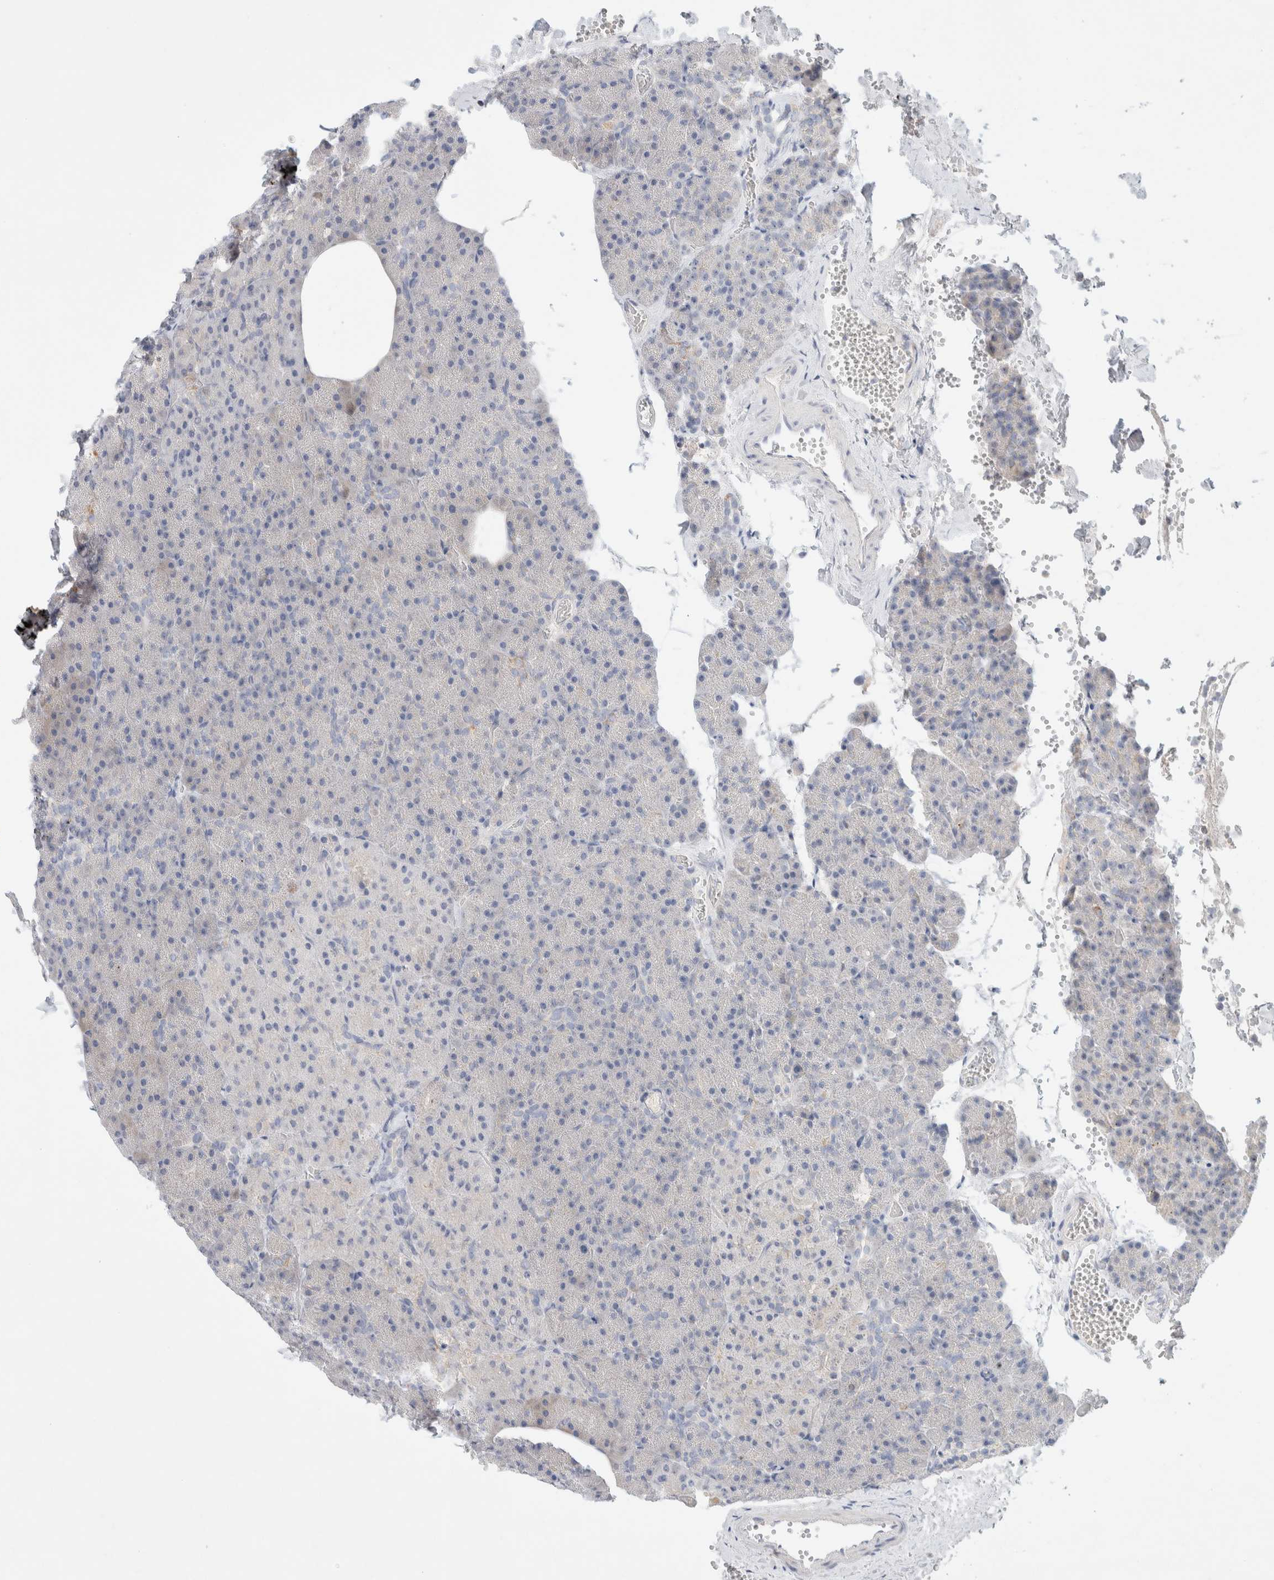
{"staining": {"intensity": "negative", "quantity": "none", "location": "none"}, "tissue": "pancreas", "cell_type": "Exocrine glandular cells", "image_type": "normal", "snomed": [{"axis": "morphology", "description": "Normal tissue, NOS"}, {"axis": "morphology", "description": "Carcinoid, malignant, NOS"}, {"axis": "topography", "description": "Pancreas"}], "caption": "Immunohistochemistry (IHC) image of normal human pancreas stained for a protein (brown), which shows no expression in exocrine glandular cells.", "gene": "HEXD", "patient": {"sex": "female", "age": 35}}